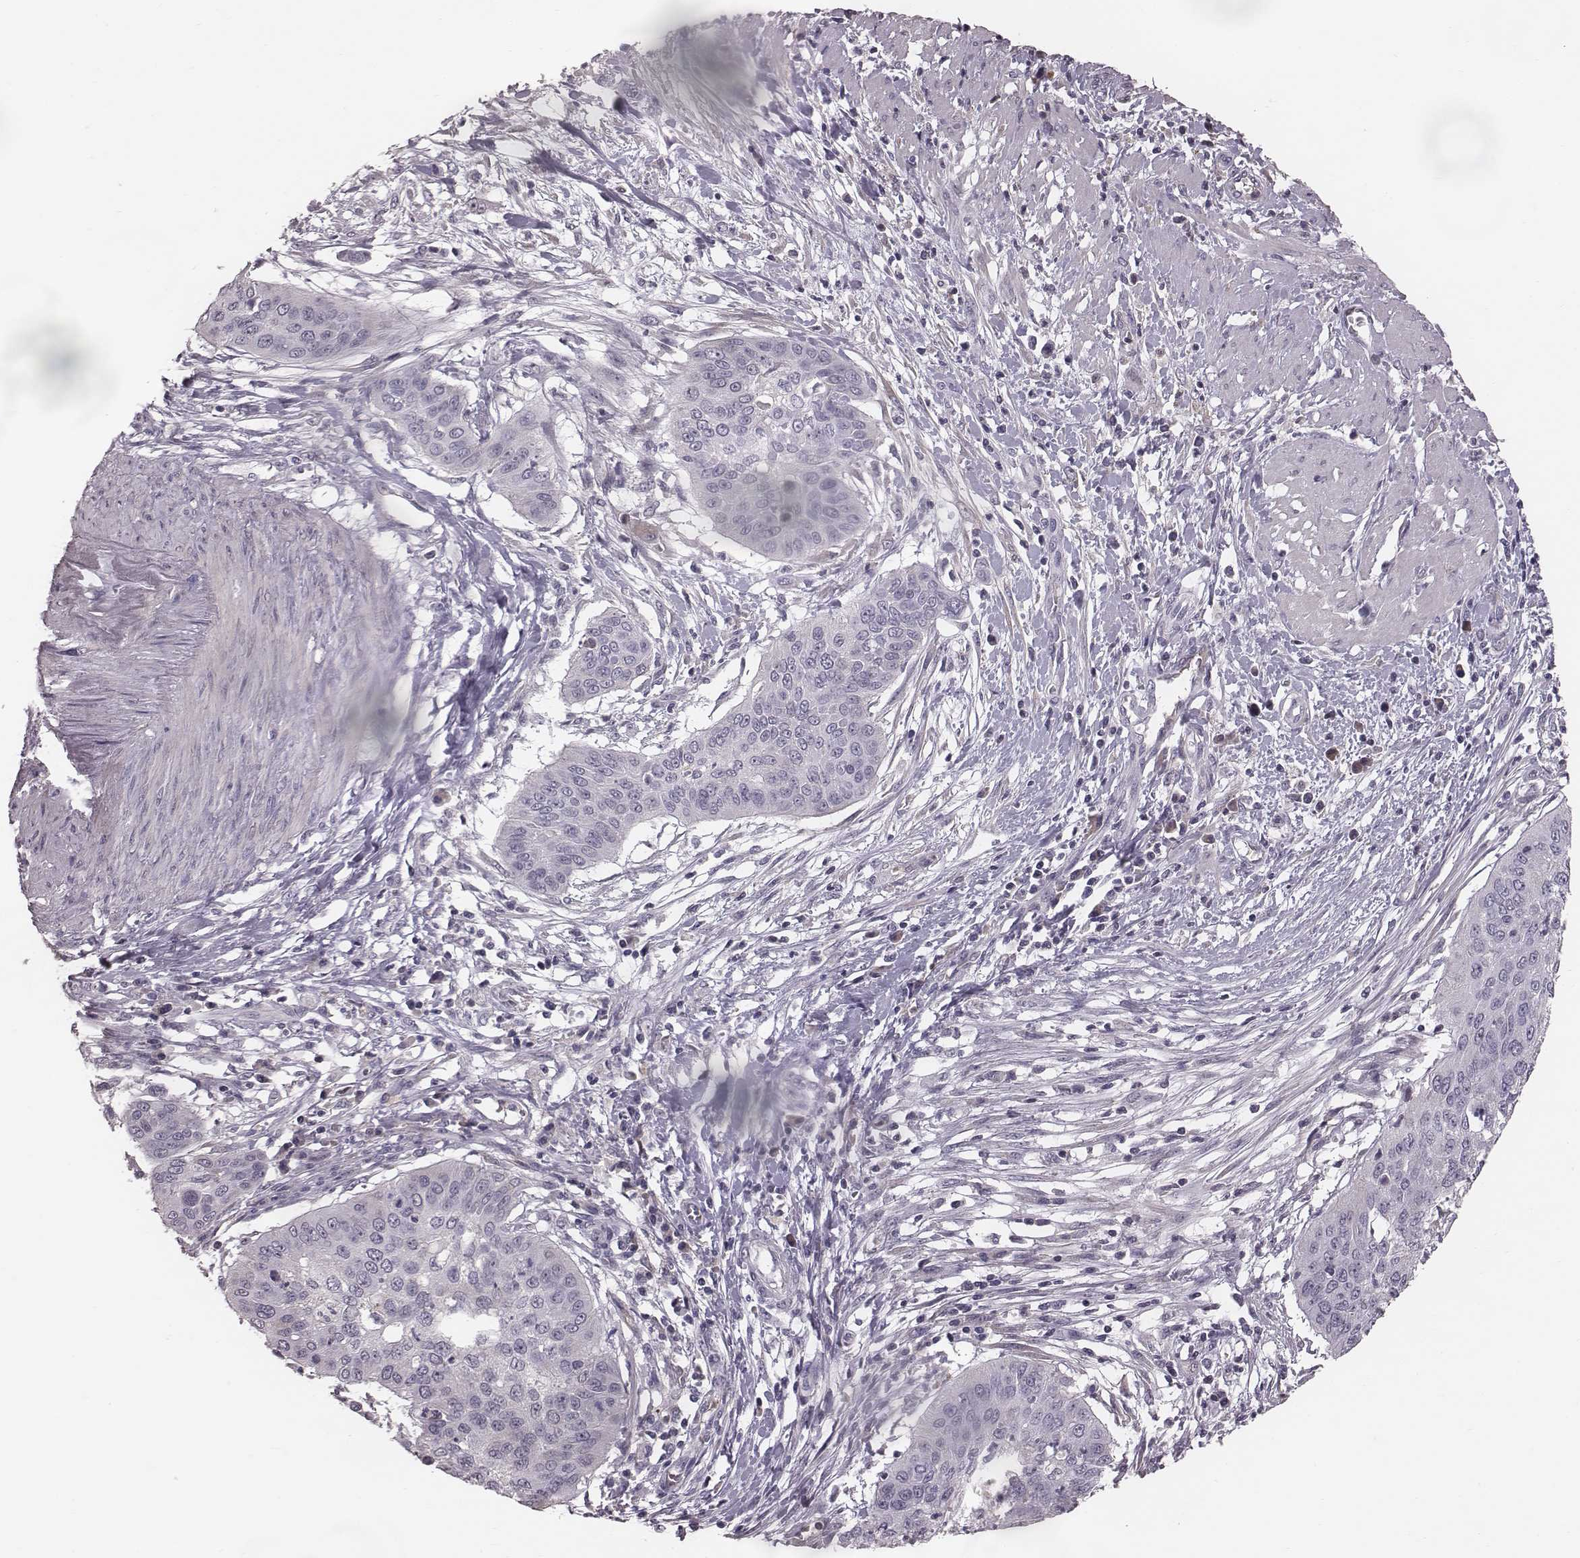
{"staining": {"intensity": "negative", "quantity": "none", "location": "none"}, "tissue": "cervical cancer", "cell_type": "Tumor cells", "image_type": "cancer", "snomed": [{"axis": "morphology", "description": "Squamous cell carcinoma, NOS"}, {"axis": "topography", "description": "Cervix"}], "caption": "Human cervical cancer (squamous cell carcinoma) stained for a protein using immunohistochemistry (IHC) reveals no staining in tumor cells.", "gene": "CFTR", "patient": {"sex": "female", "age": 39}}